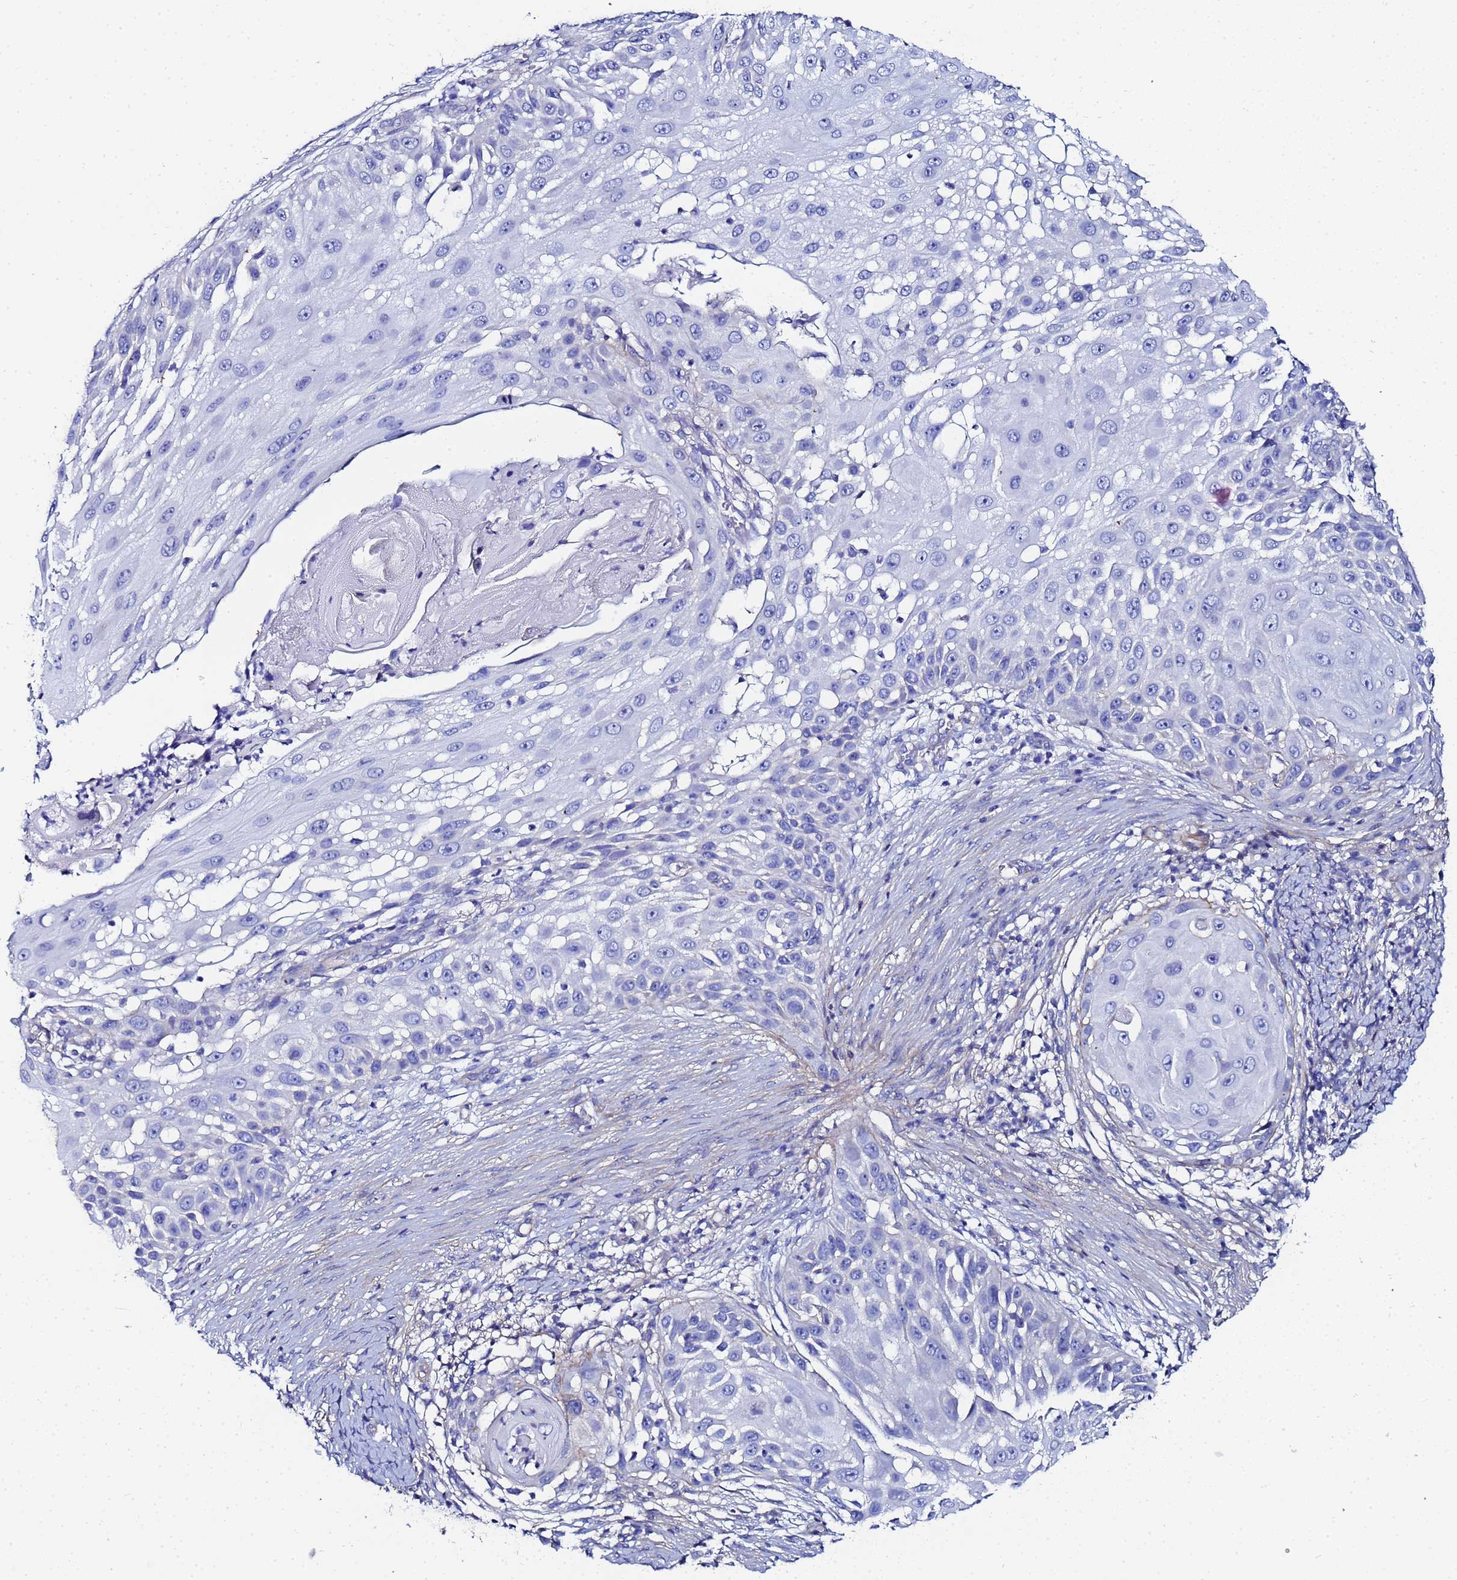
{"staining": {"intensity": "negative", "quantity": "none", "location": "none"}, "tissue": "skin cancer", "cell_type": "Tumor cells", "image_type": "cancer", "snomed": [{"axis": "morphology", "description": "Squamous cell carcinoma, NOS"}, {"axis": "topography", "description": "Skin"}], "caption": "A high-resolution histopathology image shows IHC staining of skin squamous cell carcinoma, which reveals no significant positivity in tumor cells.", "gene": "RAB39B", "patient": {"sex": "female", "age": 44}}